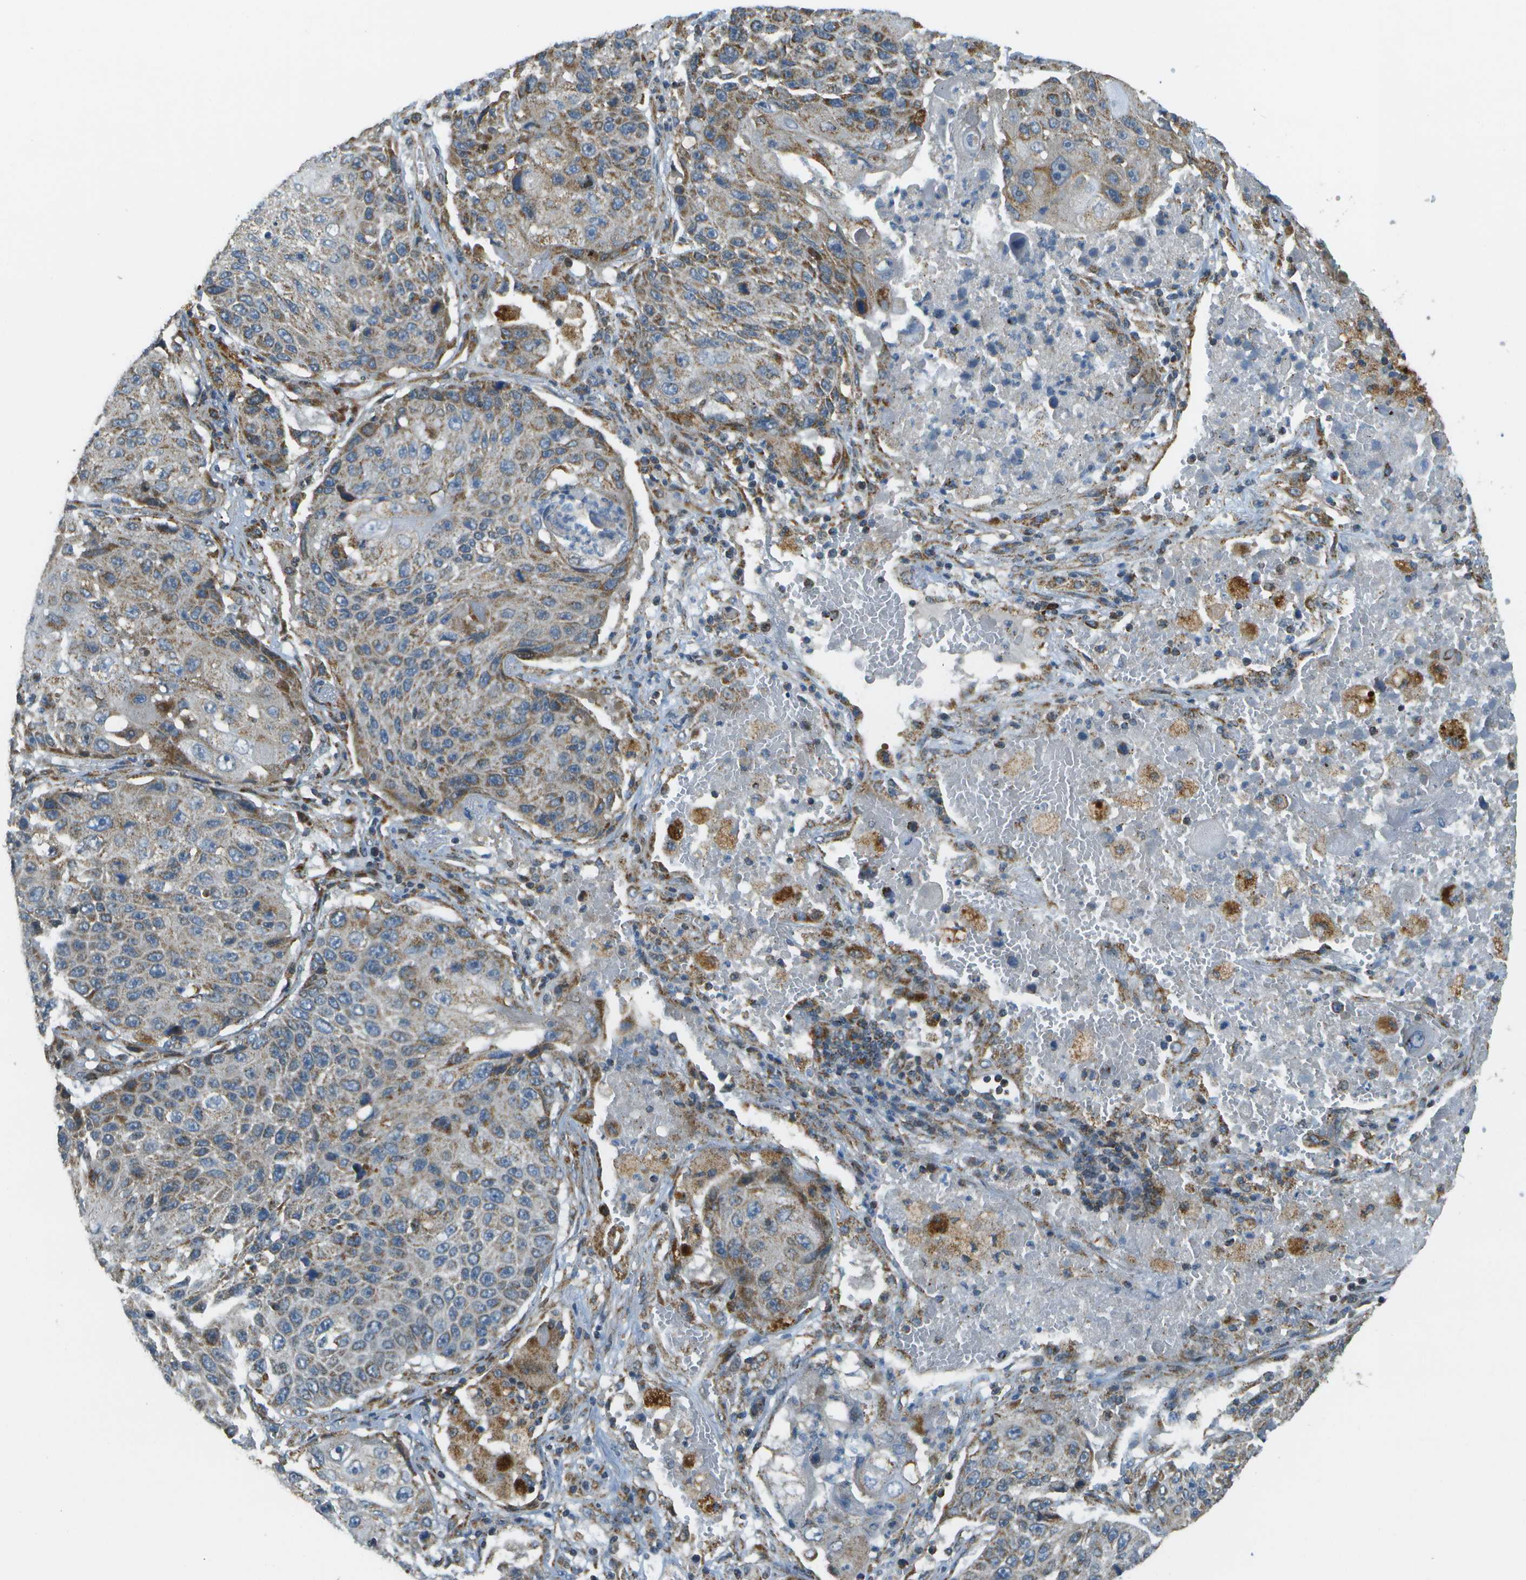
{"staining": {"intensity": "moderate", "quantity": "25%-75%", "location": "cytoplasmic/membranous"}, "tissue": "lung cancer", "cell_type": "Tumor cells", "image_type": "cancer", "snomed": [{"axis": "morphology", "description": "Squamous cell carcinoma, NOS"}, {"axis": "topography", "description": "Lung"}], "caption": "About 25%-75% of tumor cells in squamous cell carcinoma (lung) reveal moderate cytoplasmic/membranous protein staining as visualized by brown immunohistochemical staining.", "gene": "NRK", "patient": {"sex": "male", "age": 61}}